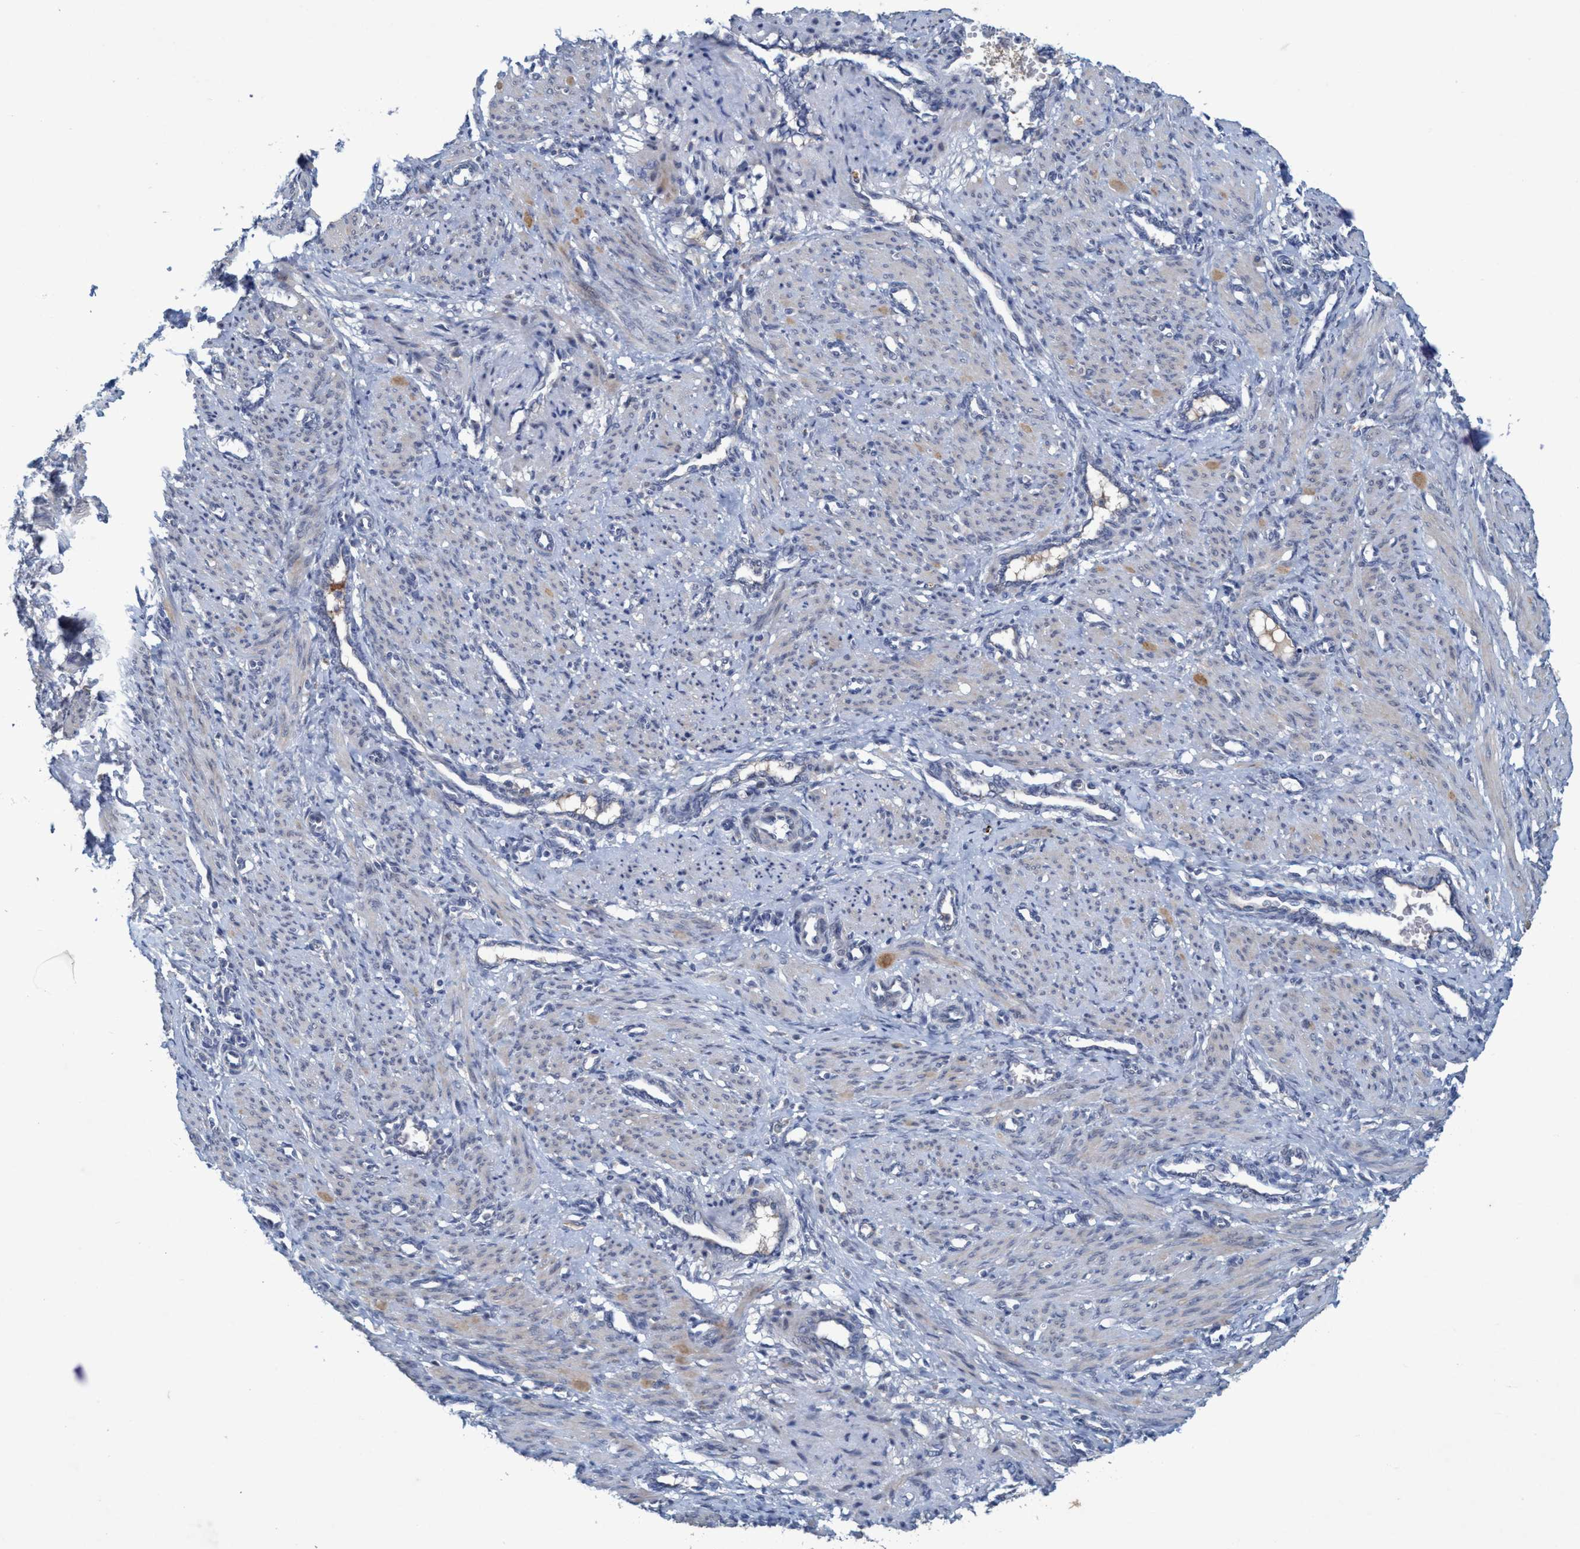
{"staining": {"intensity": "moderate", "quantity": "<25%", "location": "cytoplasmic/membranous"}, "tissue": "smooth muscle", "cell_type": "Smooth muscle cells", "image_type": "normal", "snomed": [{"axis": "morphology", "description": "Normal tissue, NOS"}, {"axis": "topography", "description": "Endometrium"}], "caption": "Unremarkable smooth muscle demonstrates moderate cytoplasmic/membranous staining in about <25% of smooth muscle cells, visualized by immunohistochemistry.", "gene": "RNF208", "patient": {"sex": "female", "age": 33}}